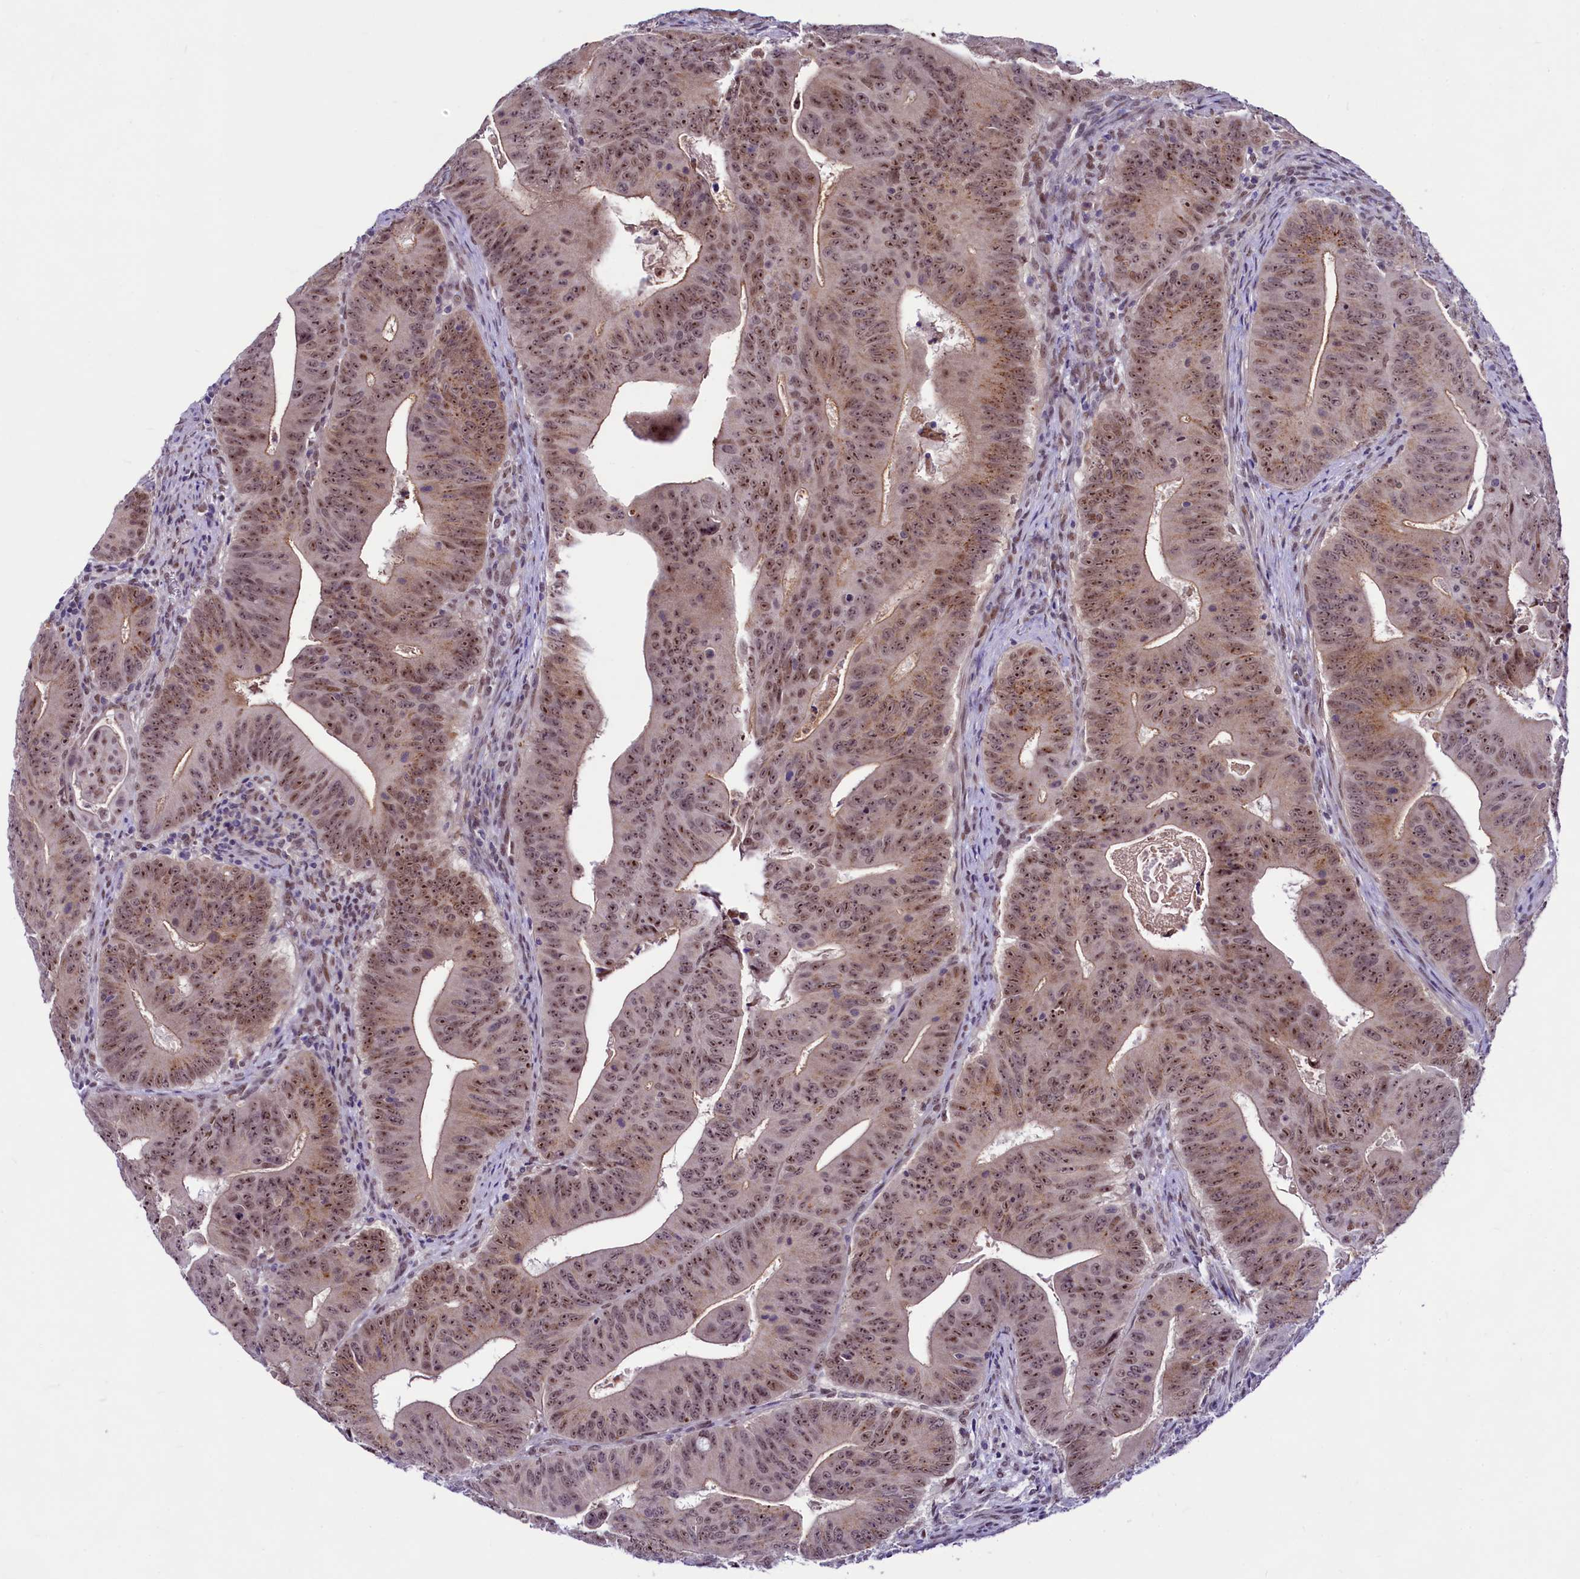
{"staining": {"intensity": "moderate", "quantity": ">75%", "location": "cytoplasmic/membranous,nuclear"}, "tissue": "colorectal cancer", "cell_type": "Tumor cells", "image_type": "cancer", "snomed": [{"axis": "morphology", "description": "Adenocarcinoma, NOS"}, {"axis": "topography", "description": "Rectum"}], "caption": "Immunohistochemical staining of human colorectal cancer (adenocarcinoma) exhibits medium levels of moderate cytoplasmic/membranous and nuclear protein positivity in about >75% of tumor cells. The staining was performed using DAB (3,3'-diaminobenzidine), with brown indicating positive protein expression. Nuclei are stained blue with hematoxylin.", "gene": "LEUTX", "patient": {"sex": "female", "age": 75}}